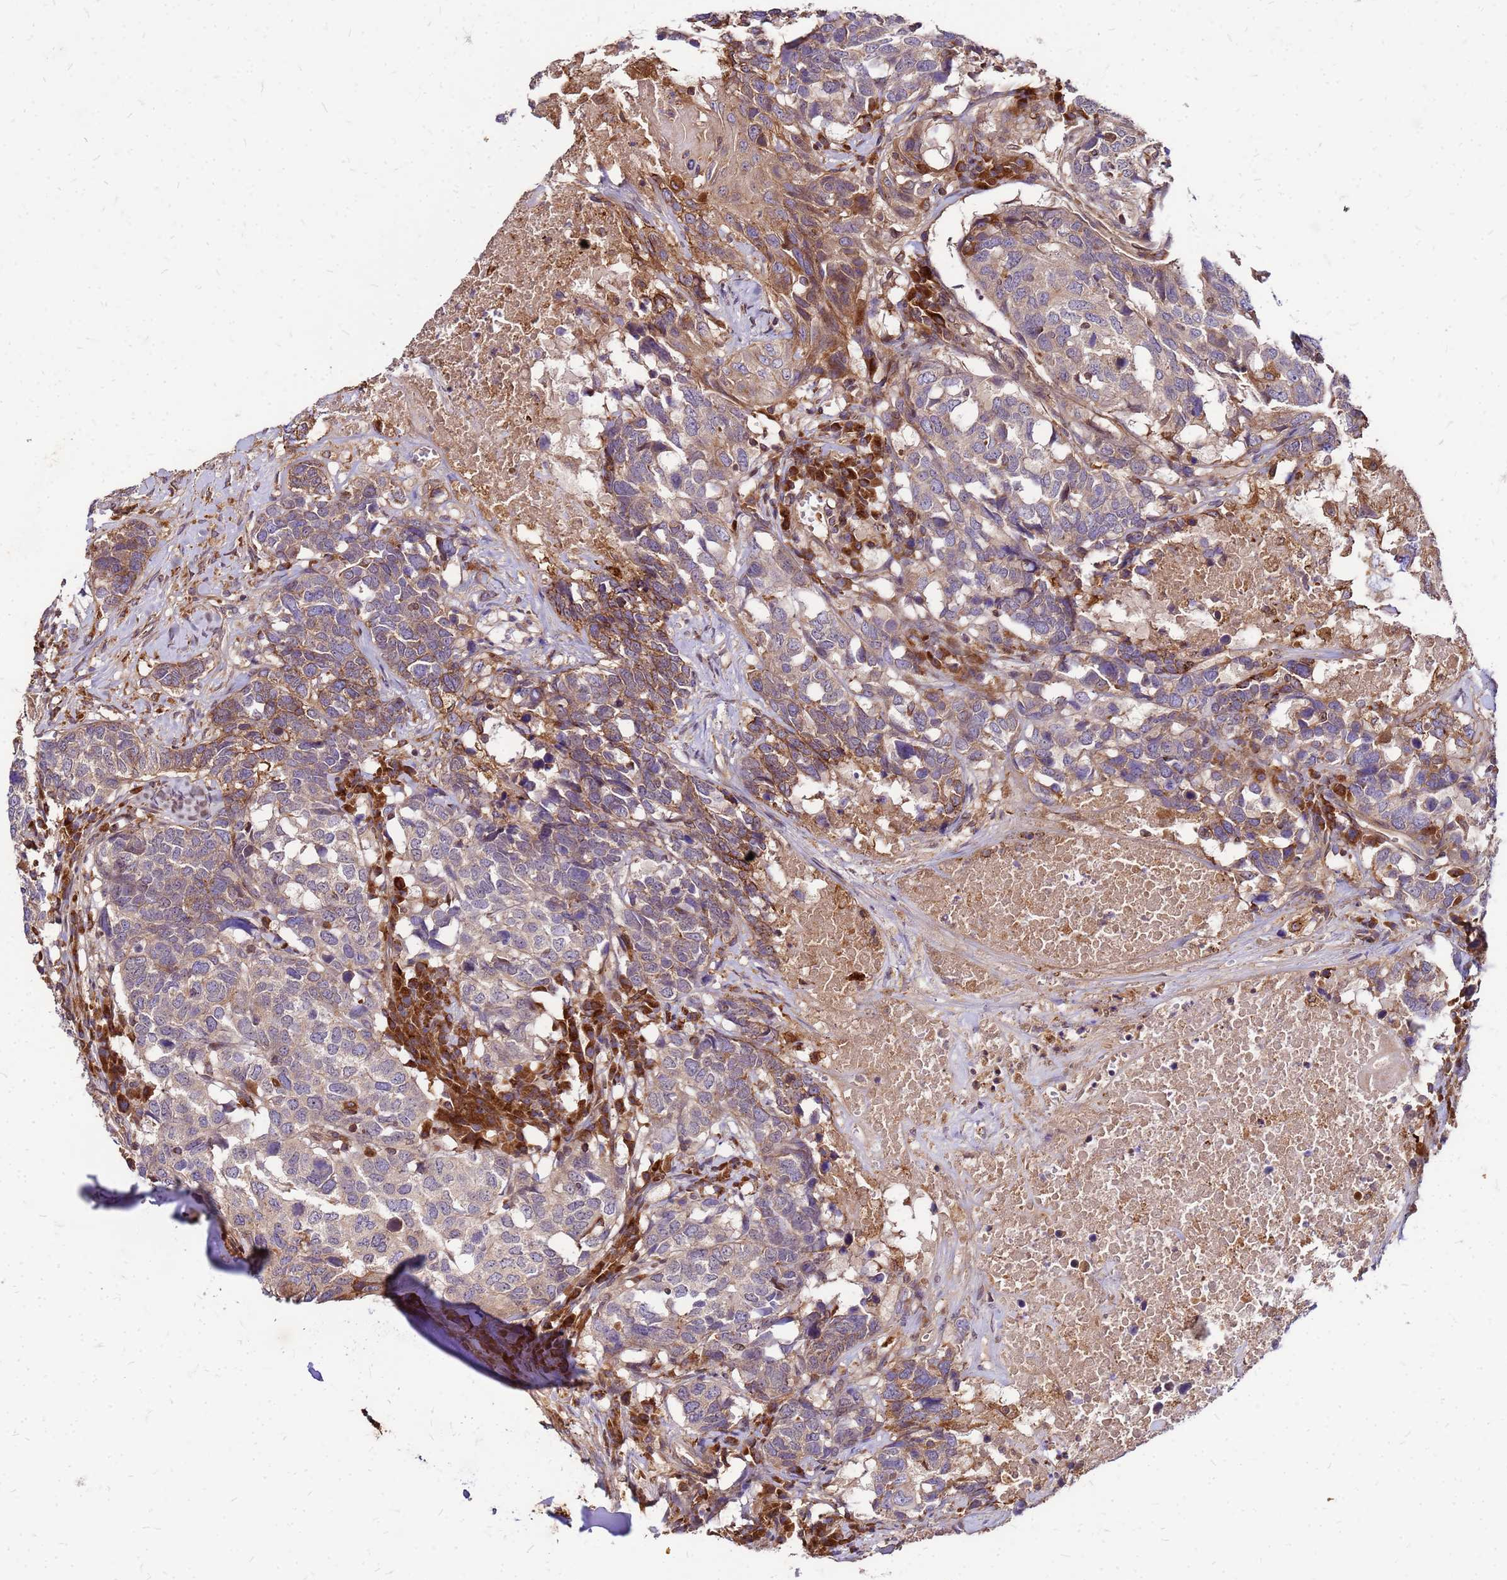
{"staining": {"intensity": "weak", "quantity": "25%-75%", "location": "cytoplasmic/membranous"}, "tissue": "head and neck cancer", "cell_type": "Tumor cells", "image_type": "cancer", "snomed": [{"axis": "morphology", "description": "Squamous cell carcinoma, NOS"}, {"axis": "topography", "description": "Head-Neck"}], "caption": "IHC (DAB (3,3'-diaminobenzidine)) staining of human head and neck cancer (squamous cell carcinoma) demonstrates weak cytoplasmic/membranous protein staining in about 25%-75% of tumor cells.", "gene": "CYBC1", "patient": {"sex": "male", "age": 66}}